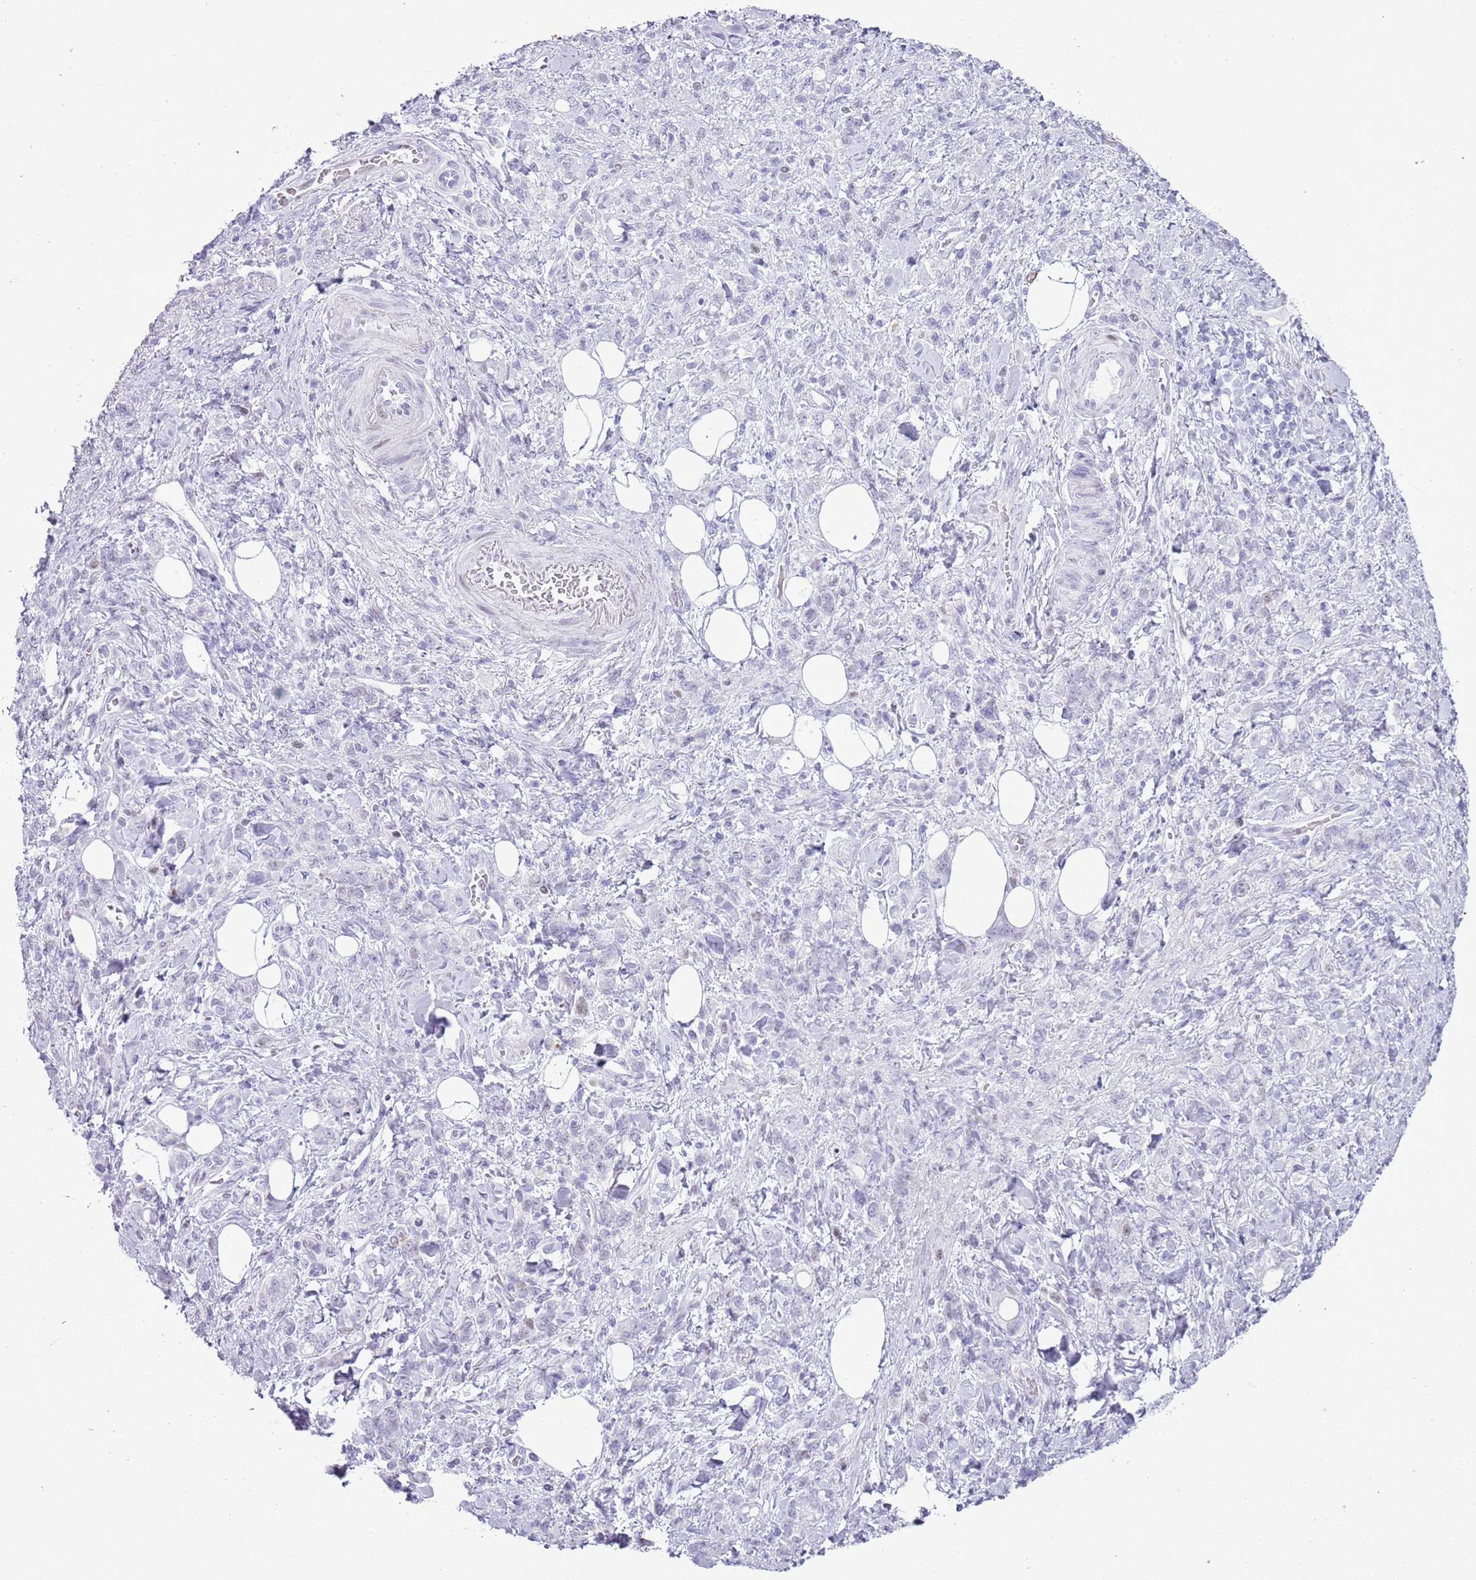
{"staining": {"intensity": "negative", "quantity": "none", "location": "none"}, "tissue": "stomach cancer", "cell_type": "Tumor cells", "image_type": "cancer", "snomed": [{"axis": "morphology", "description": "Adenocarcinoma, NOS"}, {"axis": "topography", "description": "Stomach"}], "caption": "Immunohistochemistry histopathology image of neoplastic tissue: human stomach cancer (adenocarcinoma) stained with DAB reveals no significant protein positivity in tumor cells.", "gene": "ASIP", "patient": {"sex": "male", "age": 77}}